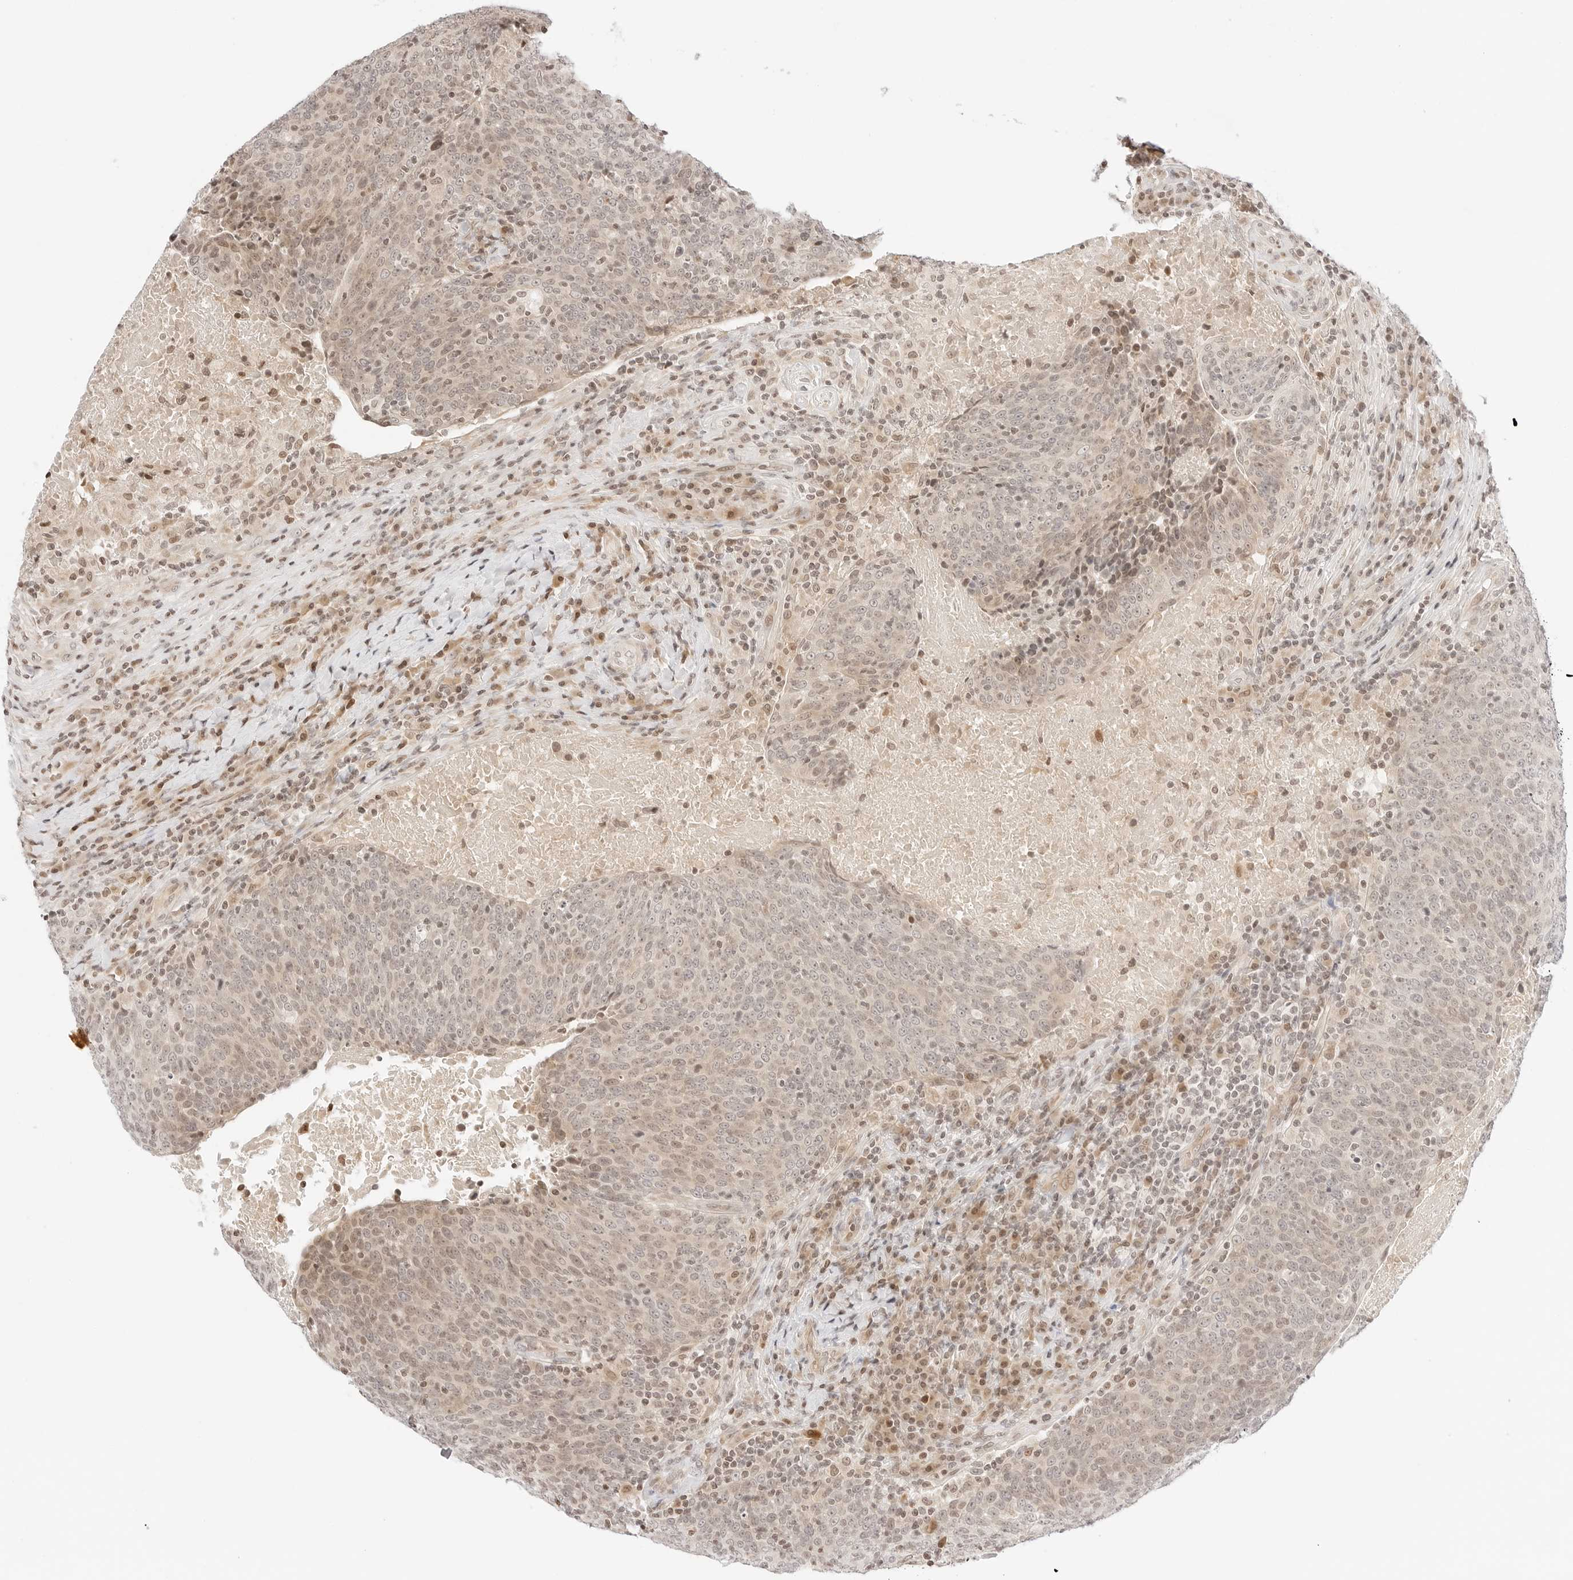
{"staining": {"intensity": "weak", "quantity": "25%-75%", "location": "cytoplasmic/membranous,nuclear"}, "tissue": "head and neck cancer", "cell_type": "Tumor cells", "image_type": "cancer", "snomed": [{"axis": "morphology", "description": "Squamous cell carcinoma, NOS"}, {"axis": "morphology", "description": "Squamous cell carcinoma, metastatic, NOS"}, {"axis": "topography", "description": "Lymph node"}, {"axis": "topography", "description": "Head-Neck"}], "caption": "A high-resolution image shows immunohistochemistry (IHC) staining of head and neck cancer, which shows weak cytoplasmic/membranous and nuclear expression in about 25%-75% of tumor cells. The protein of interest is shown in brown color, while the nuclei are stained blue.", "gene": "RPS6KL1", "patient": {"sex": "male", "age": 62}}